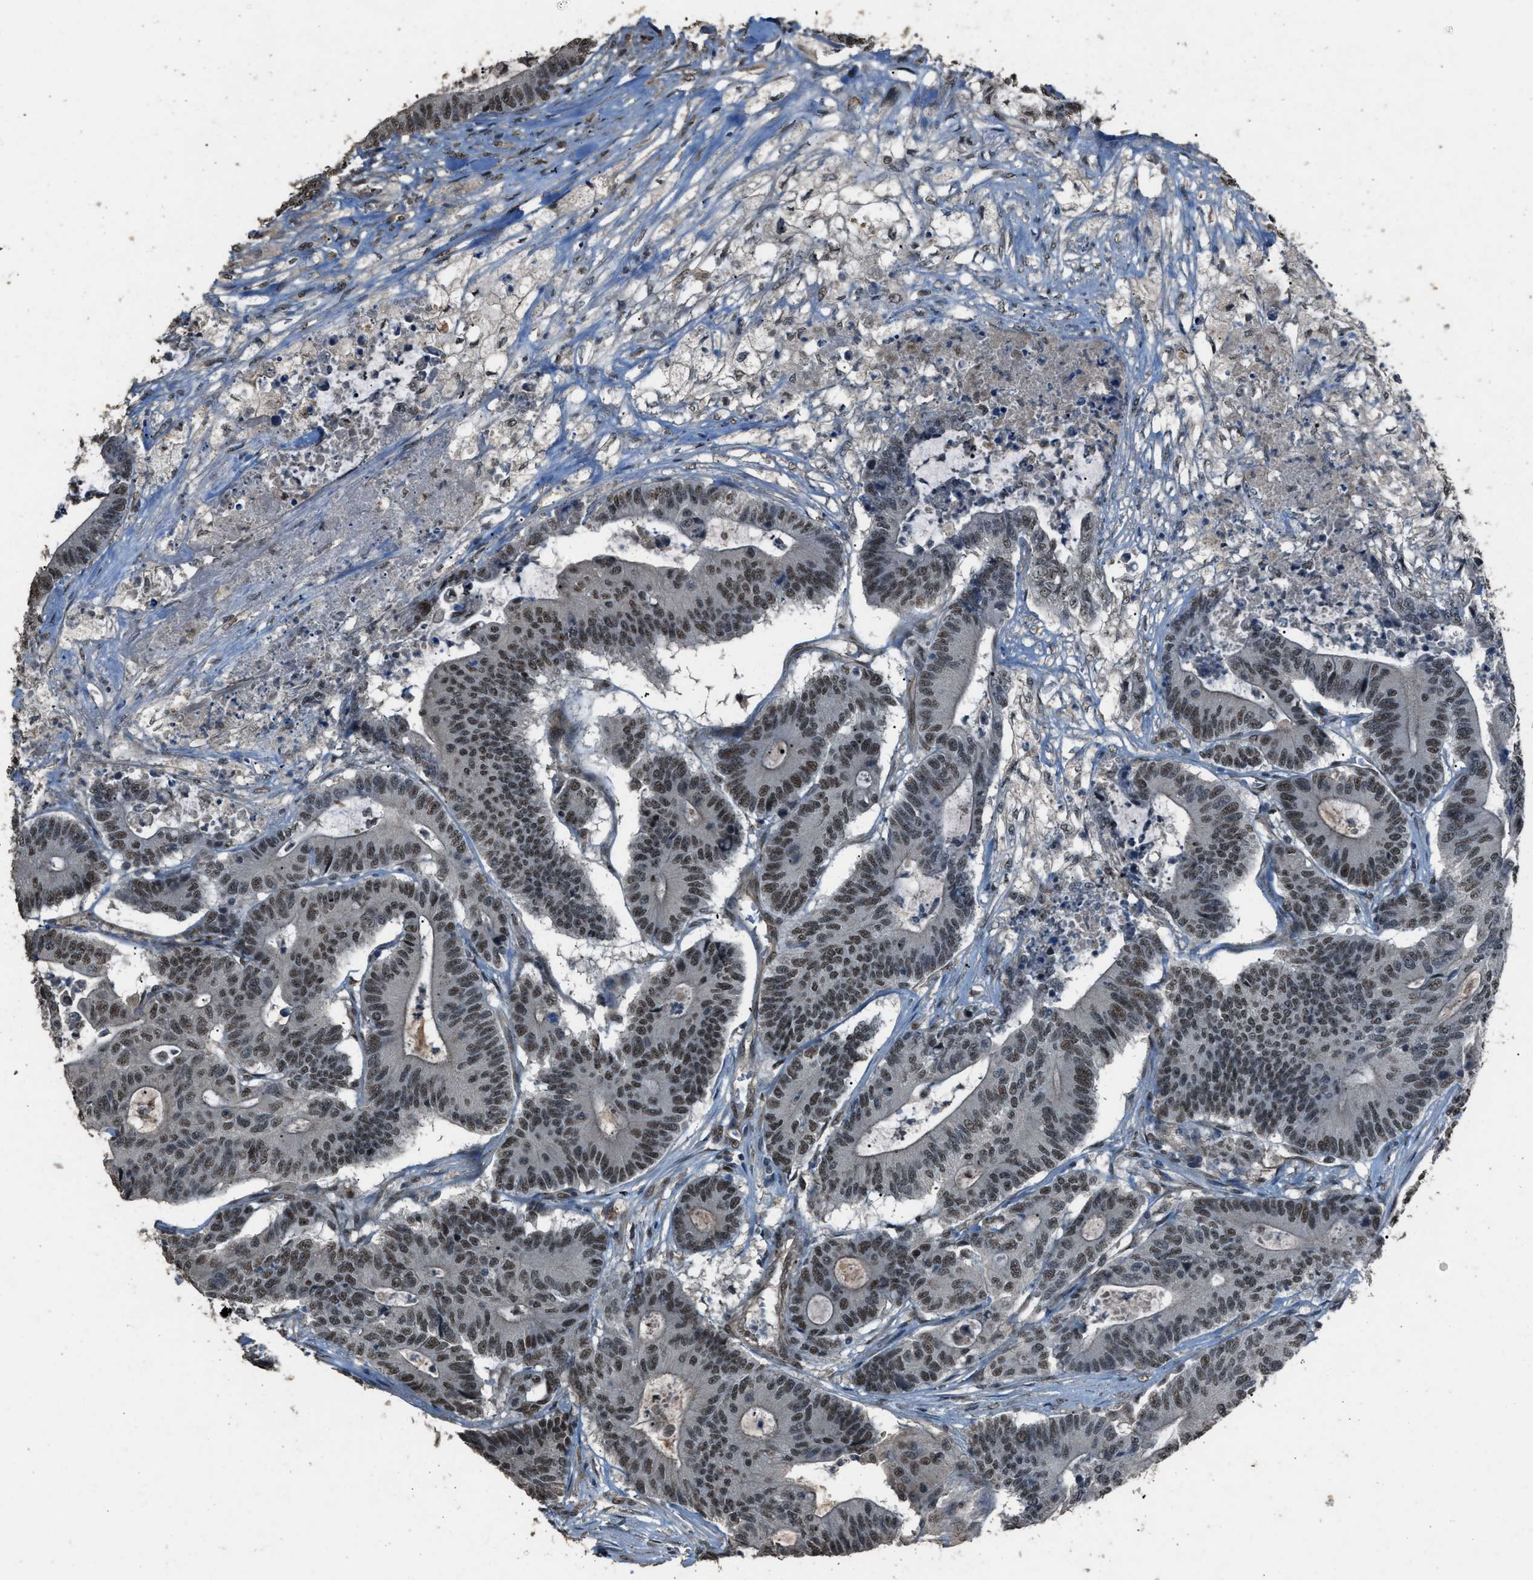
{"staining": {"intensity": "moderate", "quantity": ">75%", "location": "nuclear"}, "tissue": "colorectal cancer", "cell_type": "Tumor cells", "image_type": "cancer", "snomed": [{"axis": "morphology", "description": "Adenocarcinoma, NOS"}, {"axis": "topography", "description": "Colon"}], "caption": "This photomicrograph shows adenocarcinoma (colorectal) stained with immunohistochemistry to label a protein in brown. The nuclear of tumor cells show moderate positivity for the protein. Nuclei are counter-stained blue.", "gene": "SERTAD2", "patient": {"sex": "female", "age": 84}}